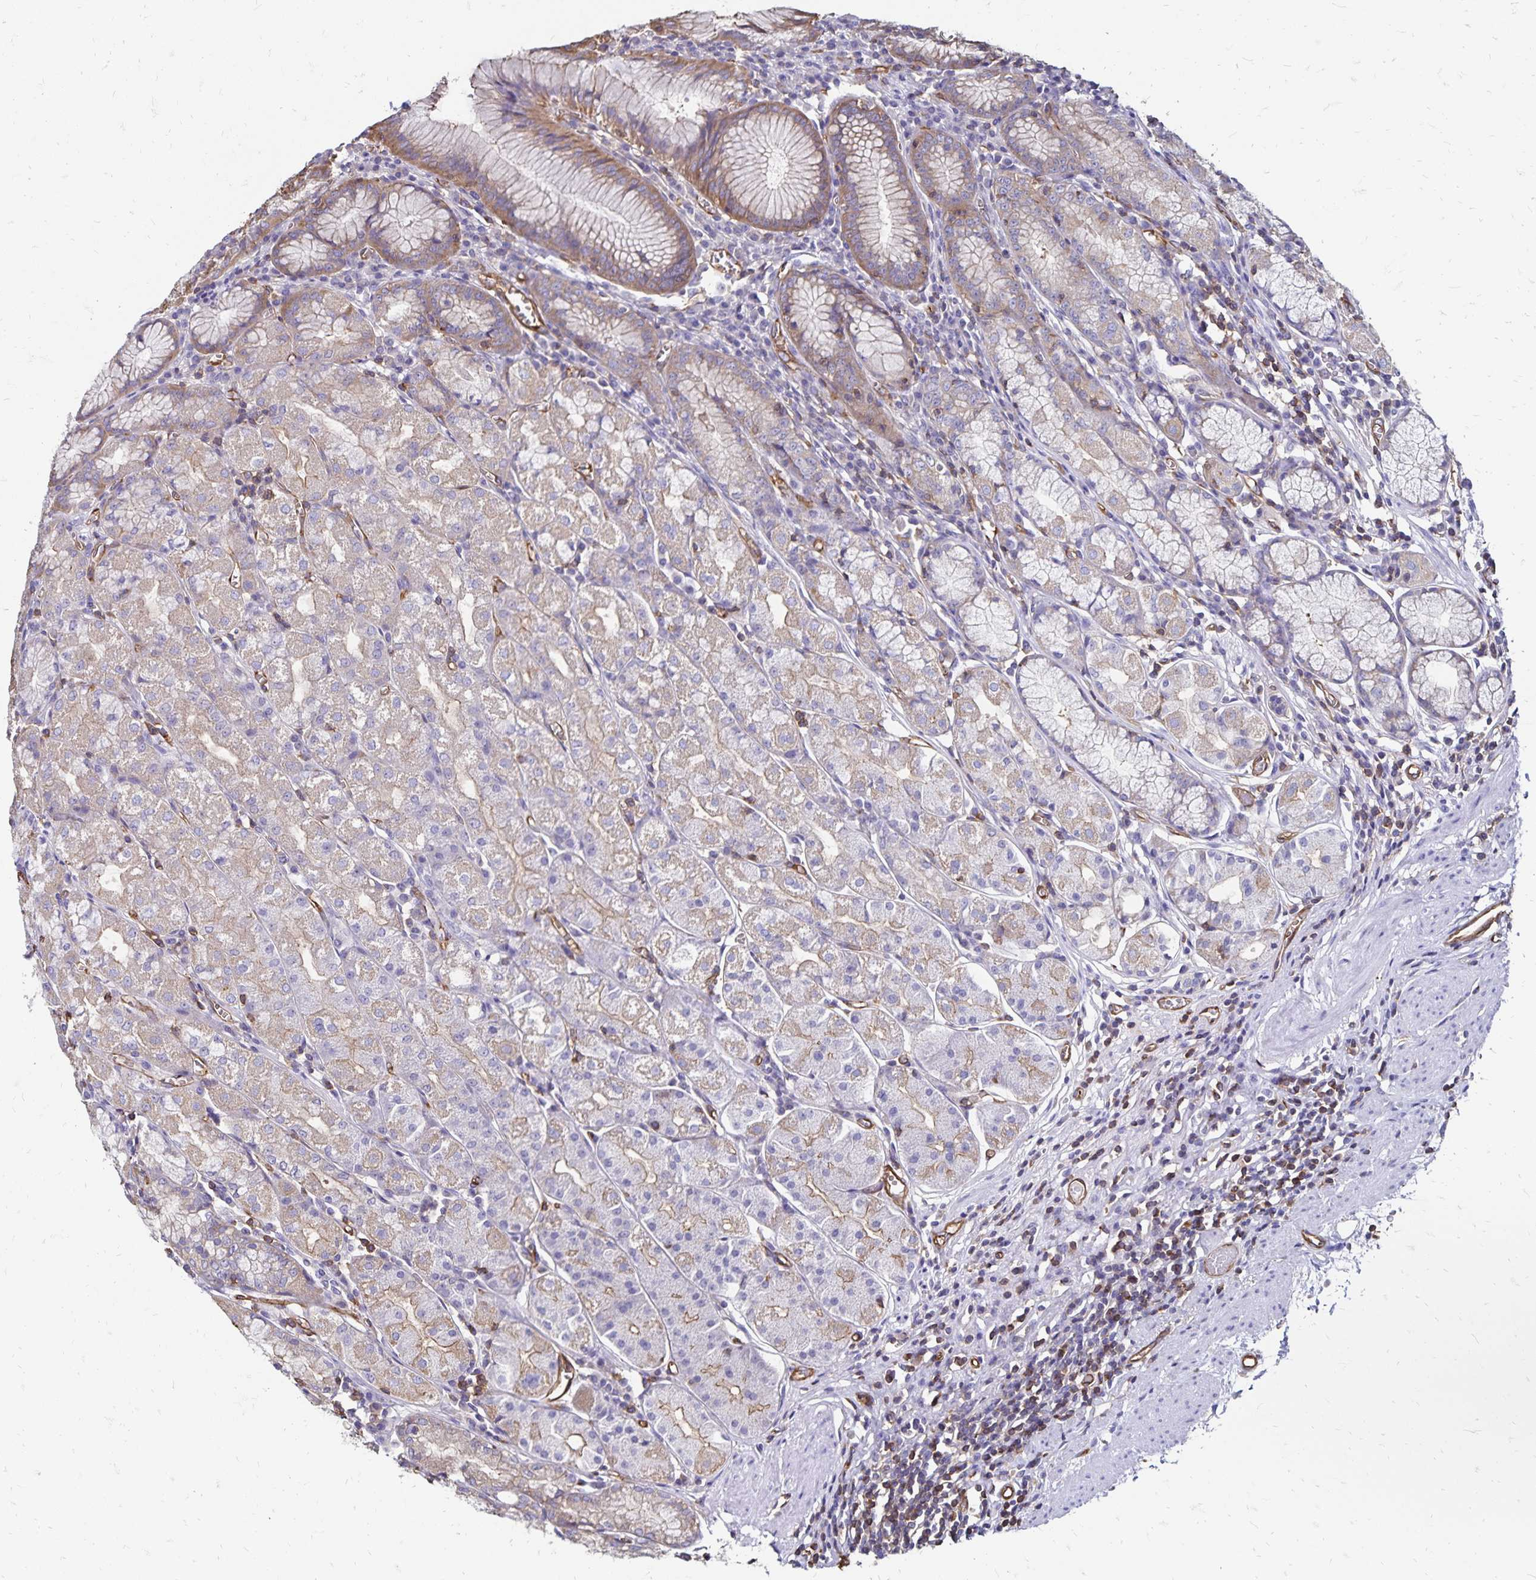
{"staining": {"intensity": "weak", "quantity": "25%-75%", "location": "cytoplasmic/membranous"}, "tissue": "stomach", "cell_type": "Glandular cells", "image_type": "normal", "snomed": [{"axis": "morphology", "description": "Normal tissue, NOS"}, {"axis": "topography", "description": "Stomach"}], "caption": "Immunohistochemical staining of unremarkable human stomach shows 25%-75% levels of weak cytoplasmic/membranous protein expression in approximately 25%-75% of glandular cells. The staining was performed using DAB to visualize the protein expression in brown, while the nuclei were stained in blue with hematoxylin (Magnification: 20x).", "gene": "RPRML", "patient": {"sex": "male", "age": 55}}